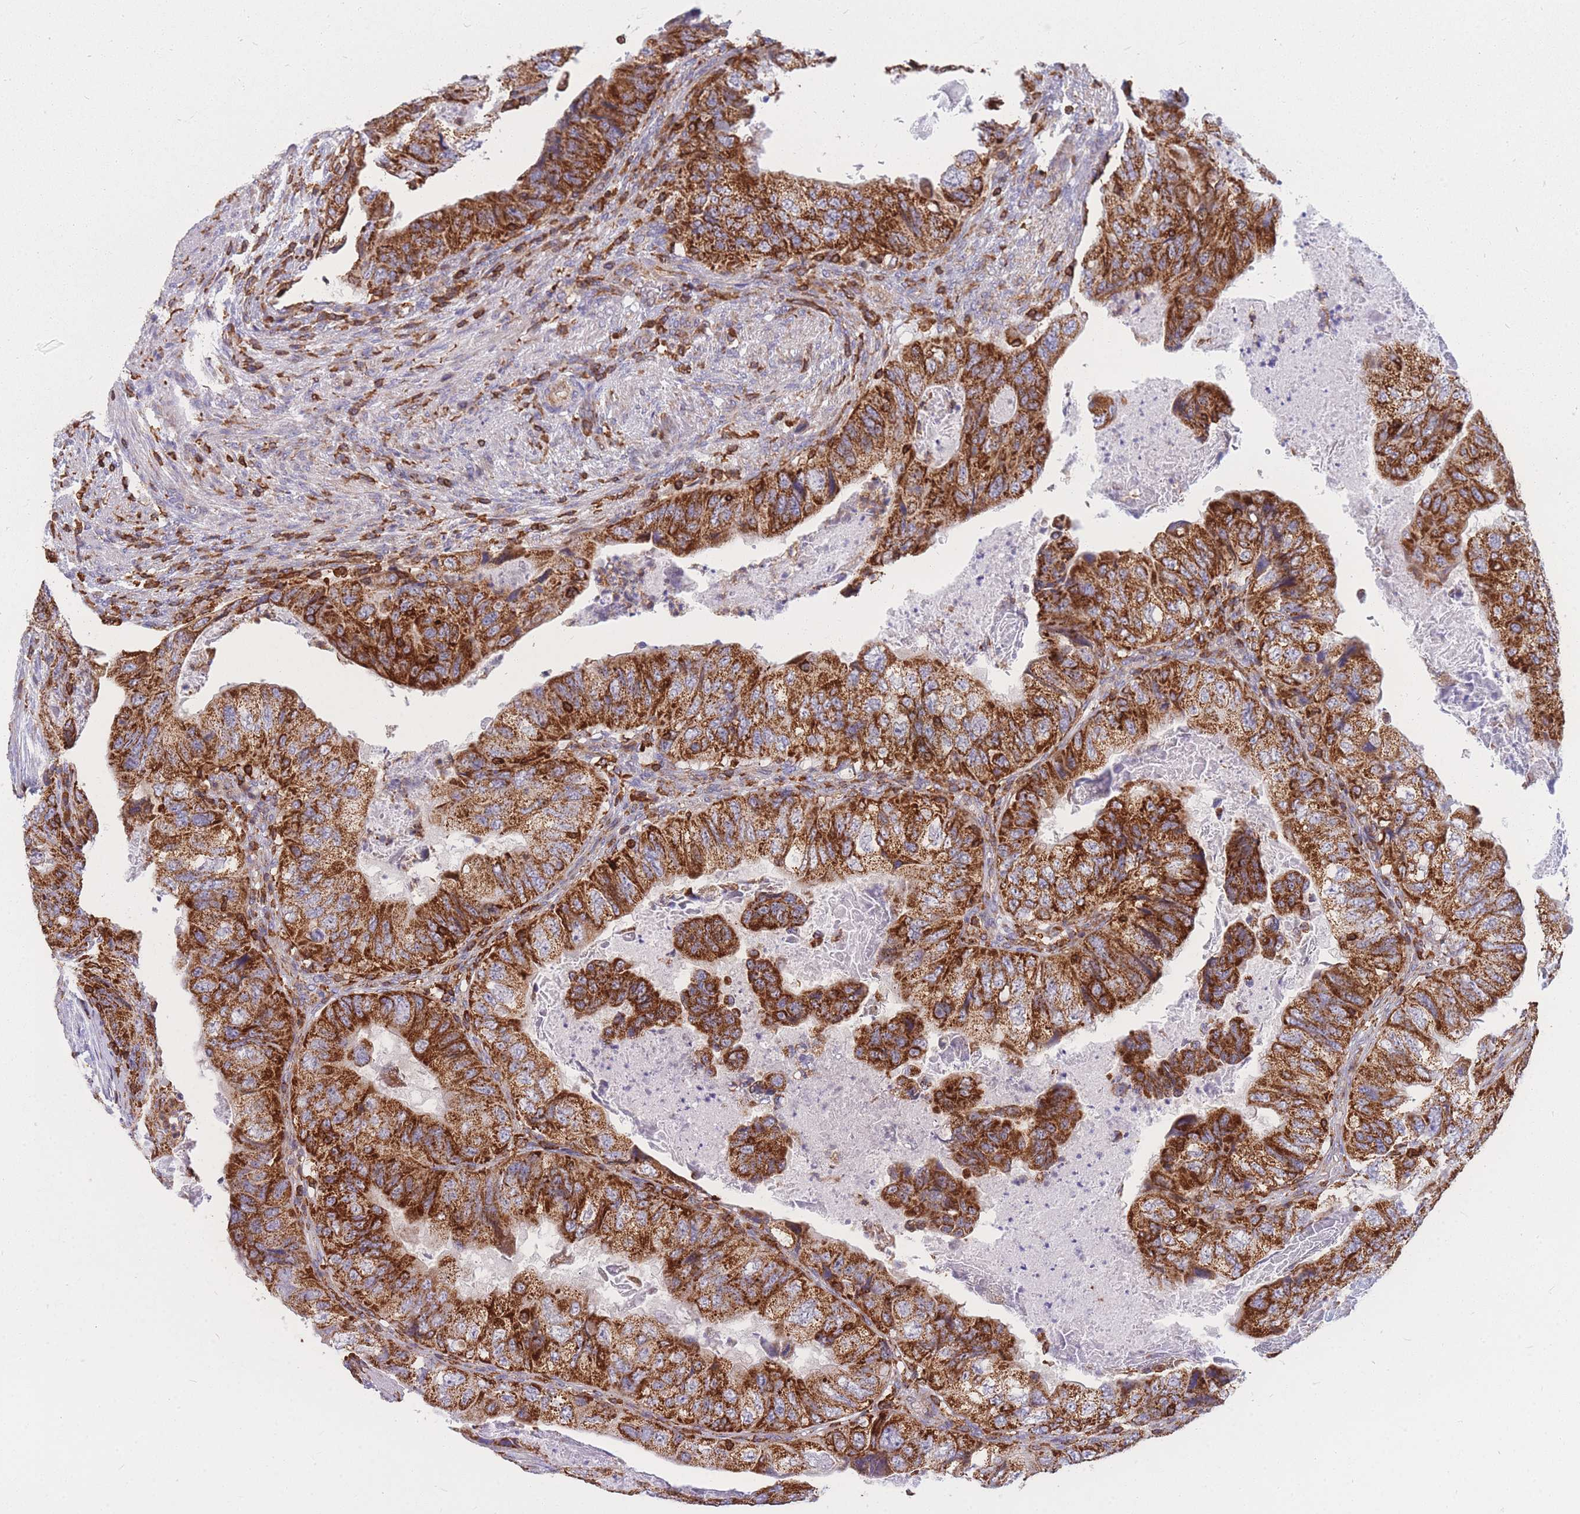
{"staining": {"intensity": "strong", "quantity": ">75%", "location": "cytoplasmic/membranous"}, "tissue": "colorectal cancer", "cell_type": "Tumor cells", "image_type": "cancer", "snomed": [{"axis": "morphology", "description": "Adenocarcinoma, NOS"}, {"axis": "topography", "description": "Rectum"}], "caption": "Adenocarcinoma (colorectal) stained with IHC exhibits strong cytoplasmic/membranous expression in approximately >75% of tumor cells. (IHC, brightfield microscopy, high magnification).", "gene": "MRPL54", "patient": {"sex": "male", "age": 63}}